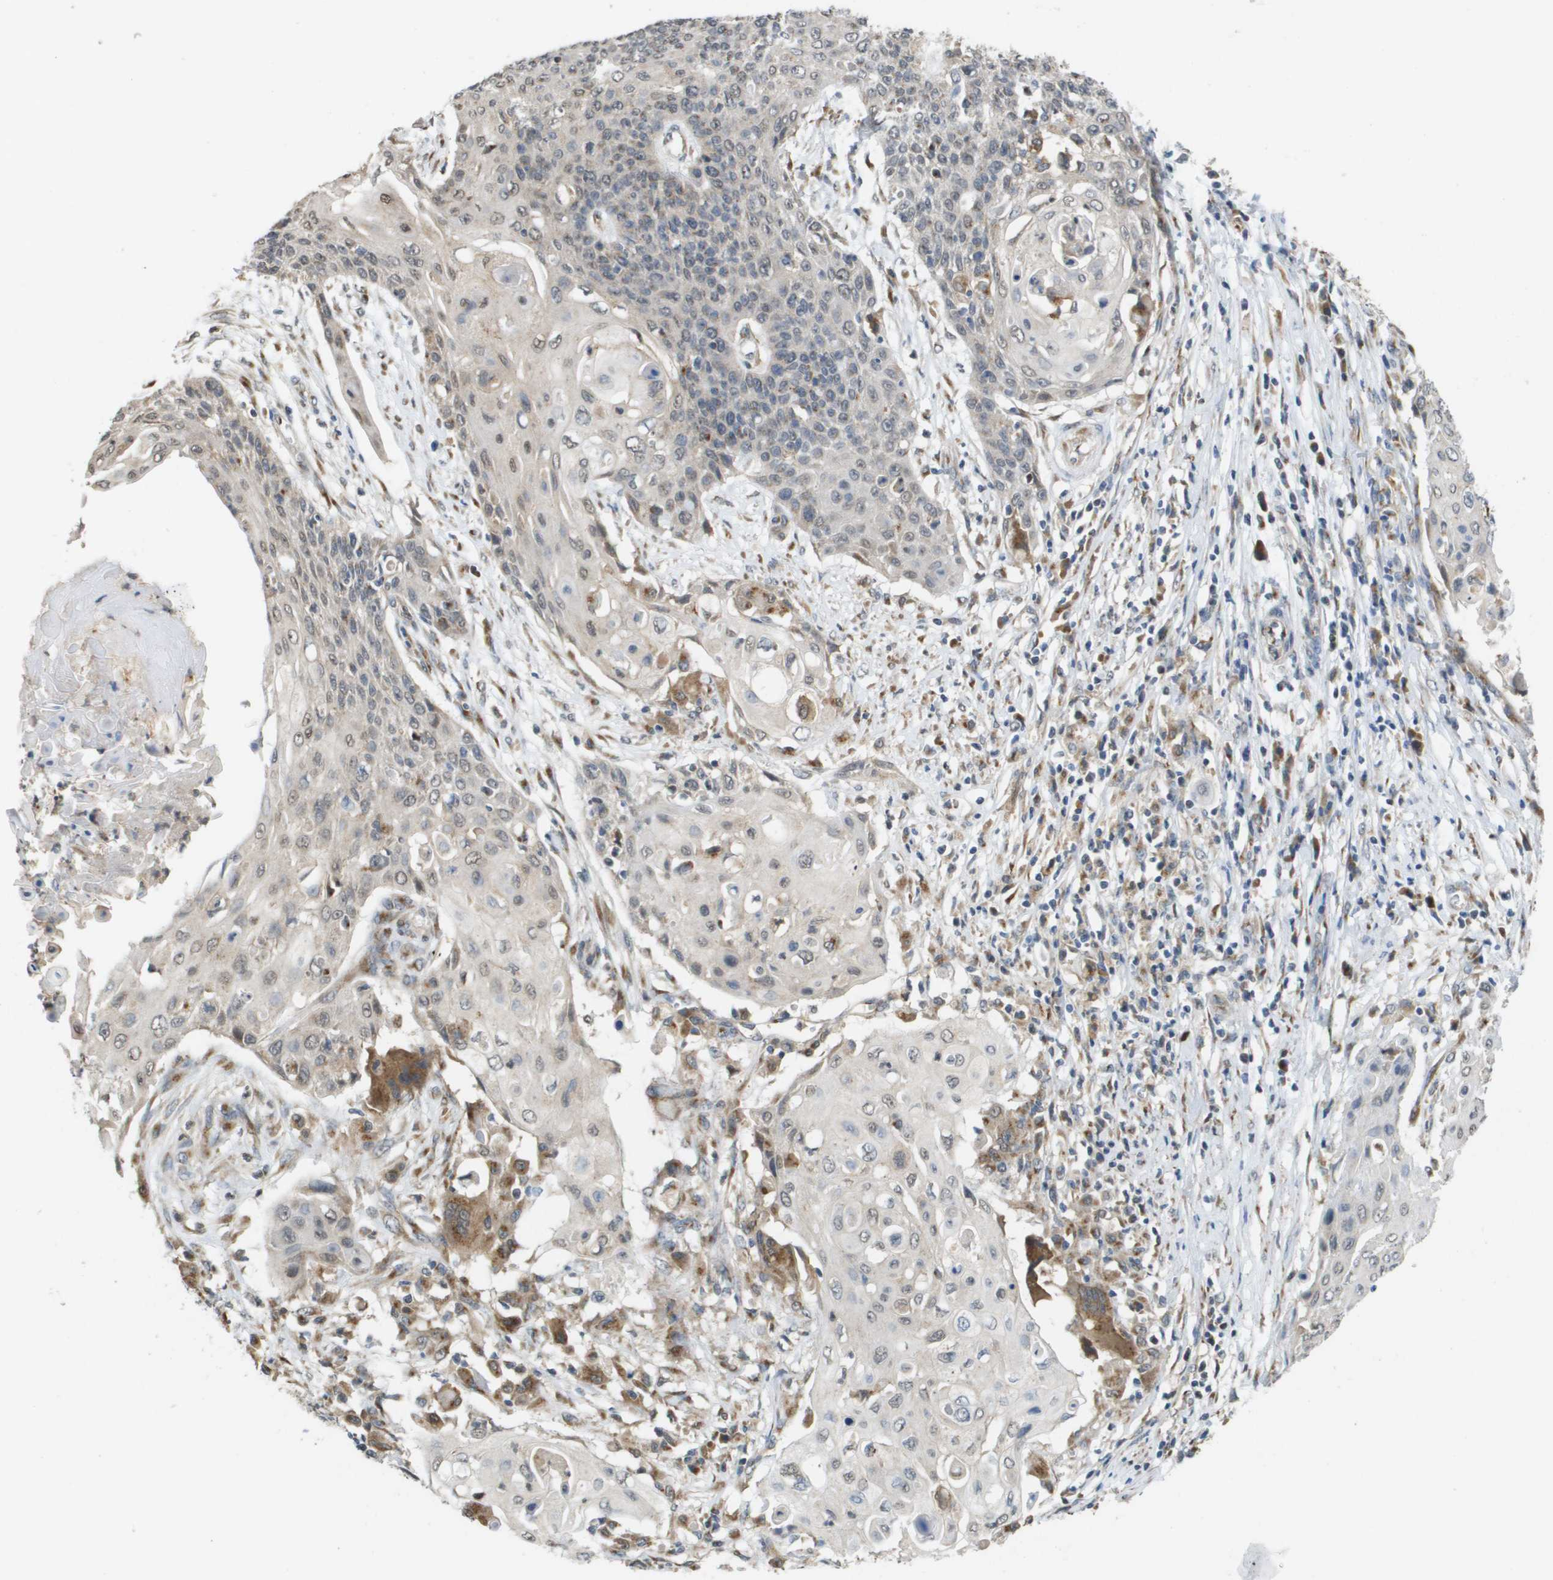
{"staining": {"intensity": "negative", "quantity": "none", "location": "none"}, "tissue": "cervical cancer", "cell_type": "Tumor cells", "image_type": "cancer", "snomed": [{"axis": "morphology", "description": "Squamous cell carcinoma, NOS"}, {"axis": "topography", "description": "Cervix"}], "caption": "A high-resolution micrograph shows immunohistochemistry (IHC) staining of cervical squamous cell carcinoma, which displays no significant positivity in tumor cells.", "gene": "PCK1", "patient": {"sex": "female", "age": 39}}